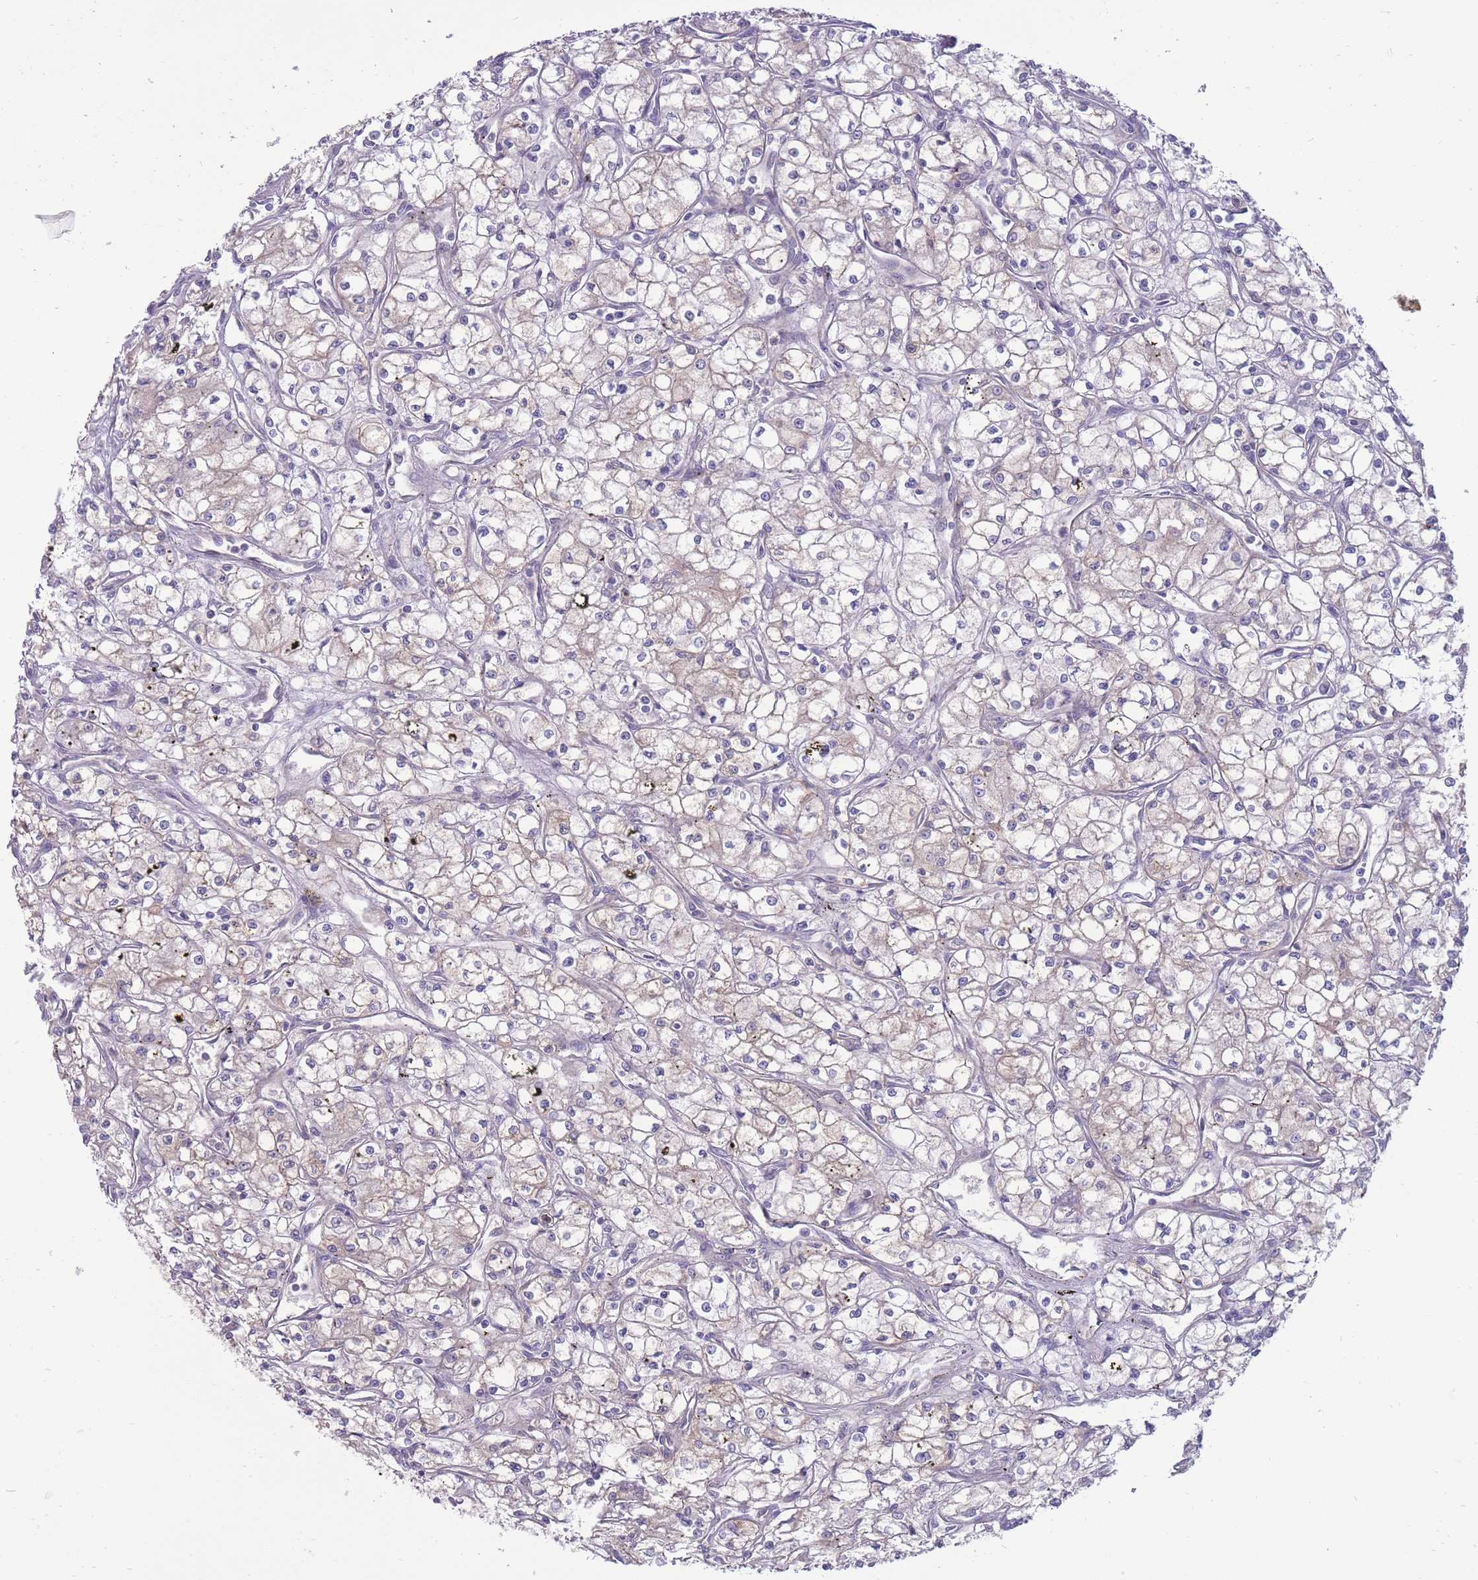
{"staining": {"intensity": "weak", "quantity": "<25%", "location": "cytoplasmic/membranous"}, "tissue": "renal cancer", "cell_type": "Tumor cells", "image_type": "cancer", "snomed": [{"axis": "morphology", "description": "Adenocarcinoma, NOS"}, {"axis": "topography", "description": "Kidney"}], "caption": "IHC of adenocarcinoma (renal) demonstrates no expression in tumor cells. (DAB (3,3'-diaminobenzidine) immunohistochemistry with hematoxylin counter stain).", "gene": "RGS11", "patient": {"sex": "male", "age": 59}}